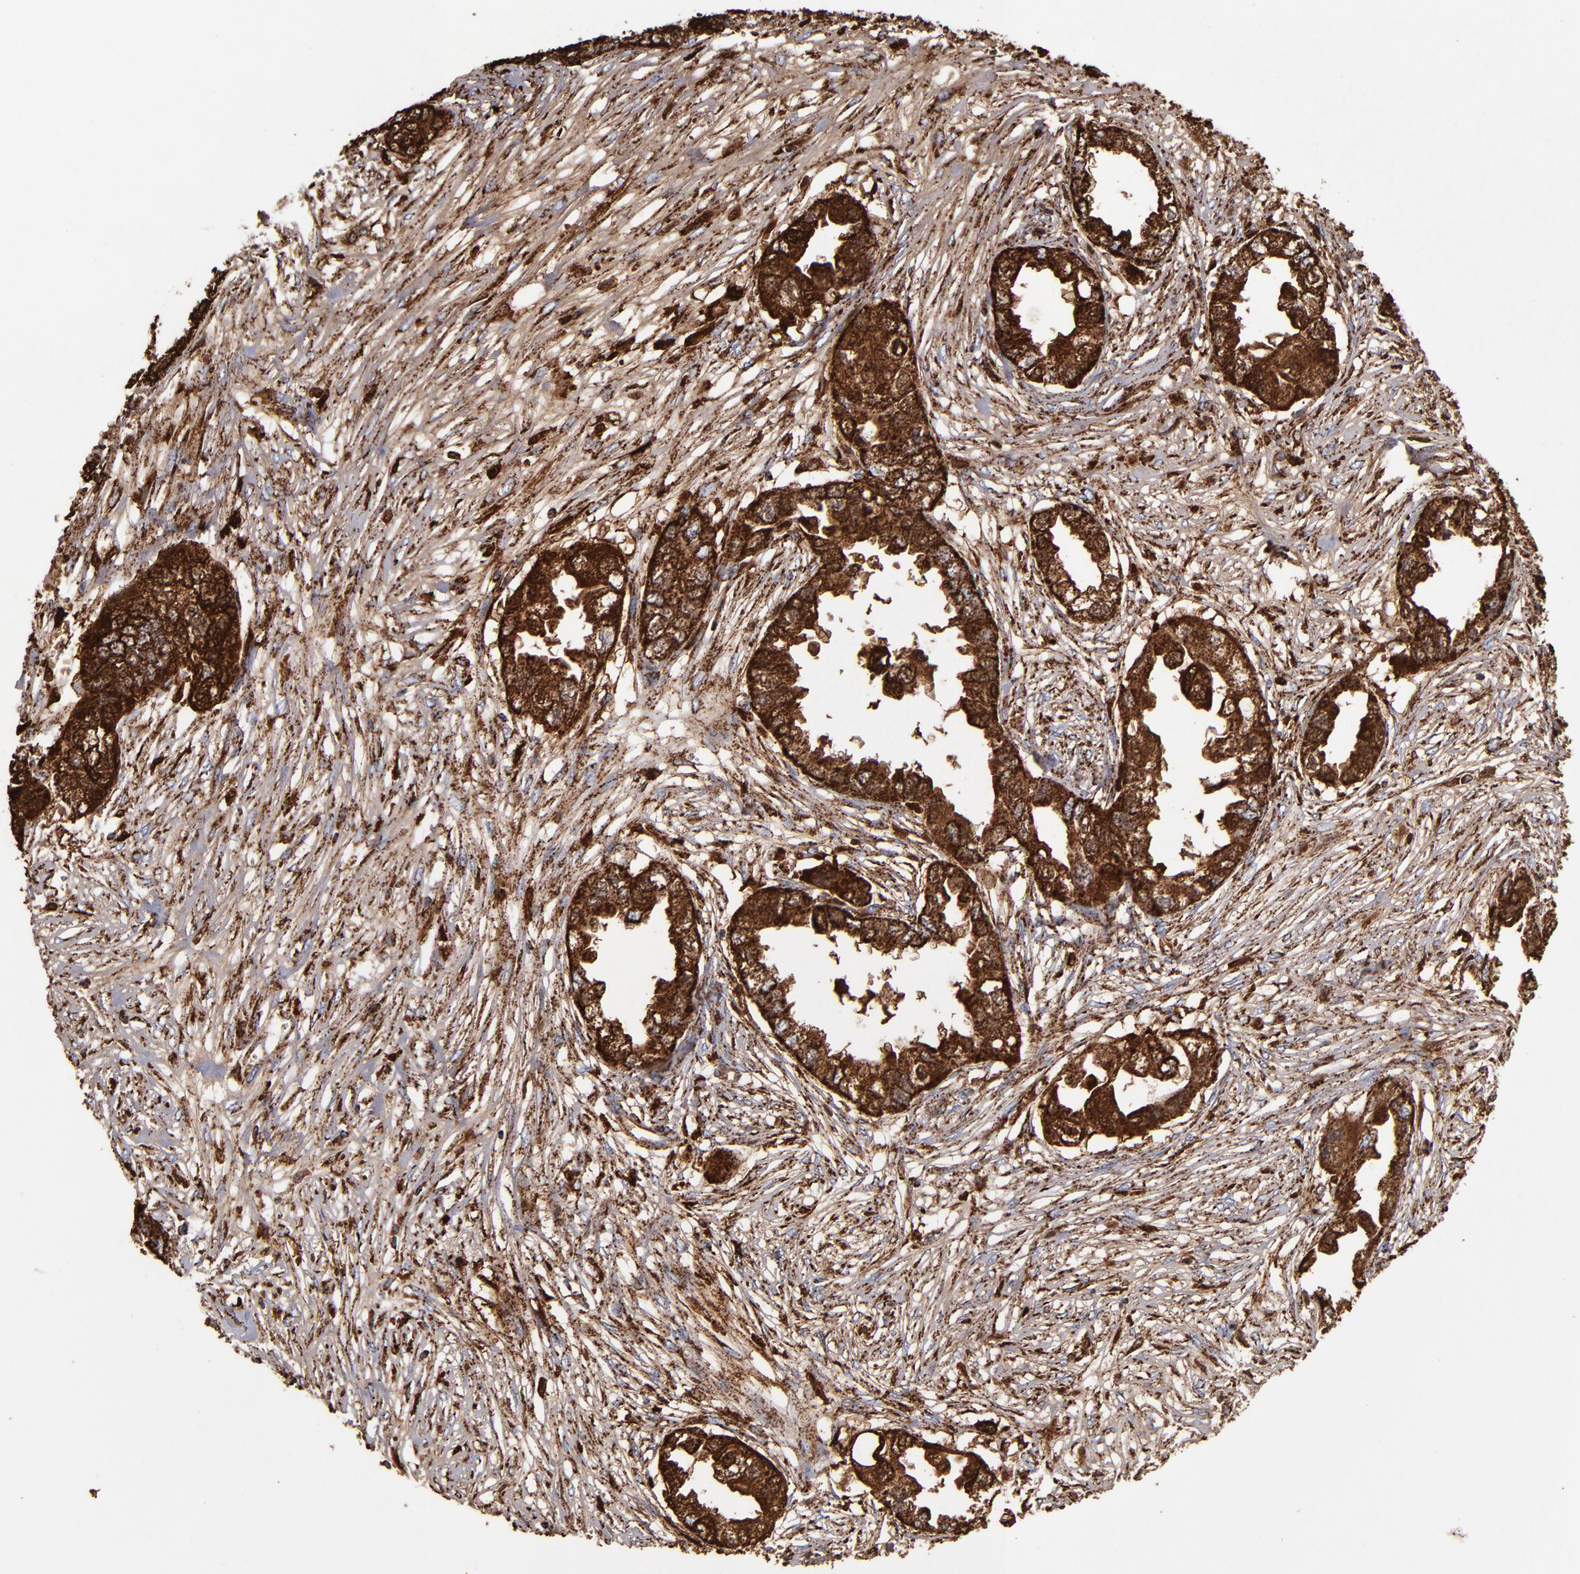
{"staining": {"intensity": "strong", "quantity": ">75%", "location": "cytoplasmic/membranous"}, "tissue": "endometrial cancer", "cell_type": "Tumor cells", "image_type": "cancer", "snomed": [{"axis": "morphology", "description": "Adenocarcinoma, NOS"}, {"axis": "topography", "description": "Endometrium"}], "caption": "IHC (DAB (3,3'-diaminobenzidine)) staining of human endometrial cancer shows strong cytoplasmic/membranous protein positivity in approximately >75% of tumor cells.", "gene": "SOD2", "patient": {"sex": "female", "age": 67}}